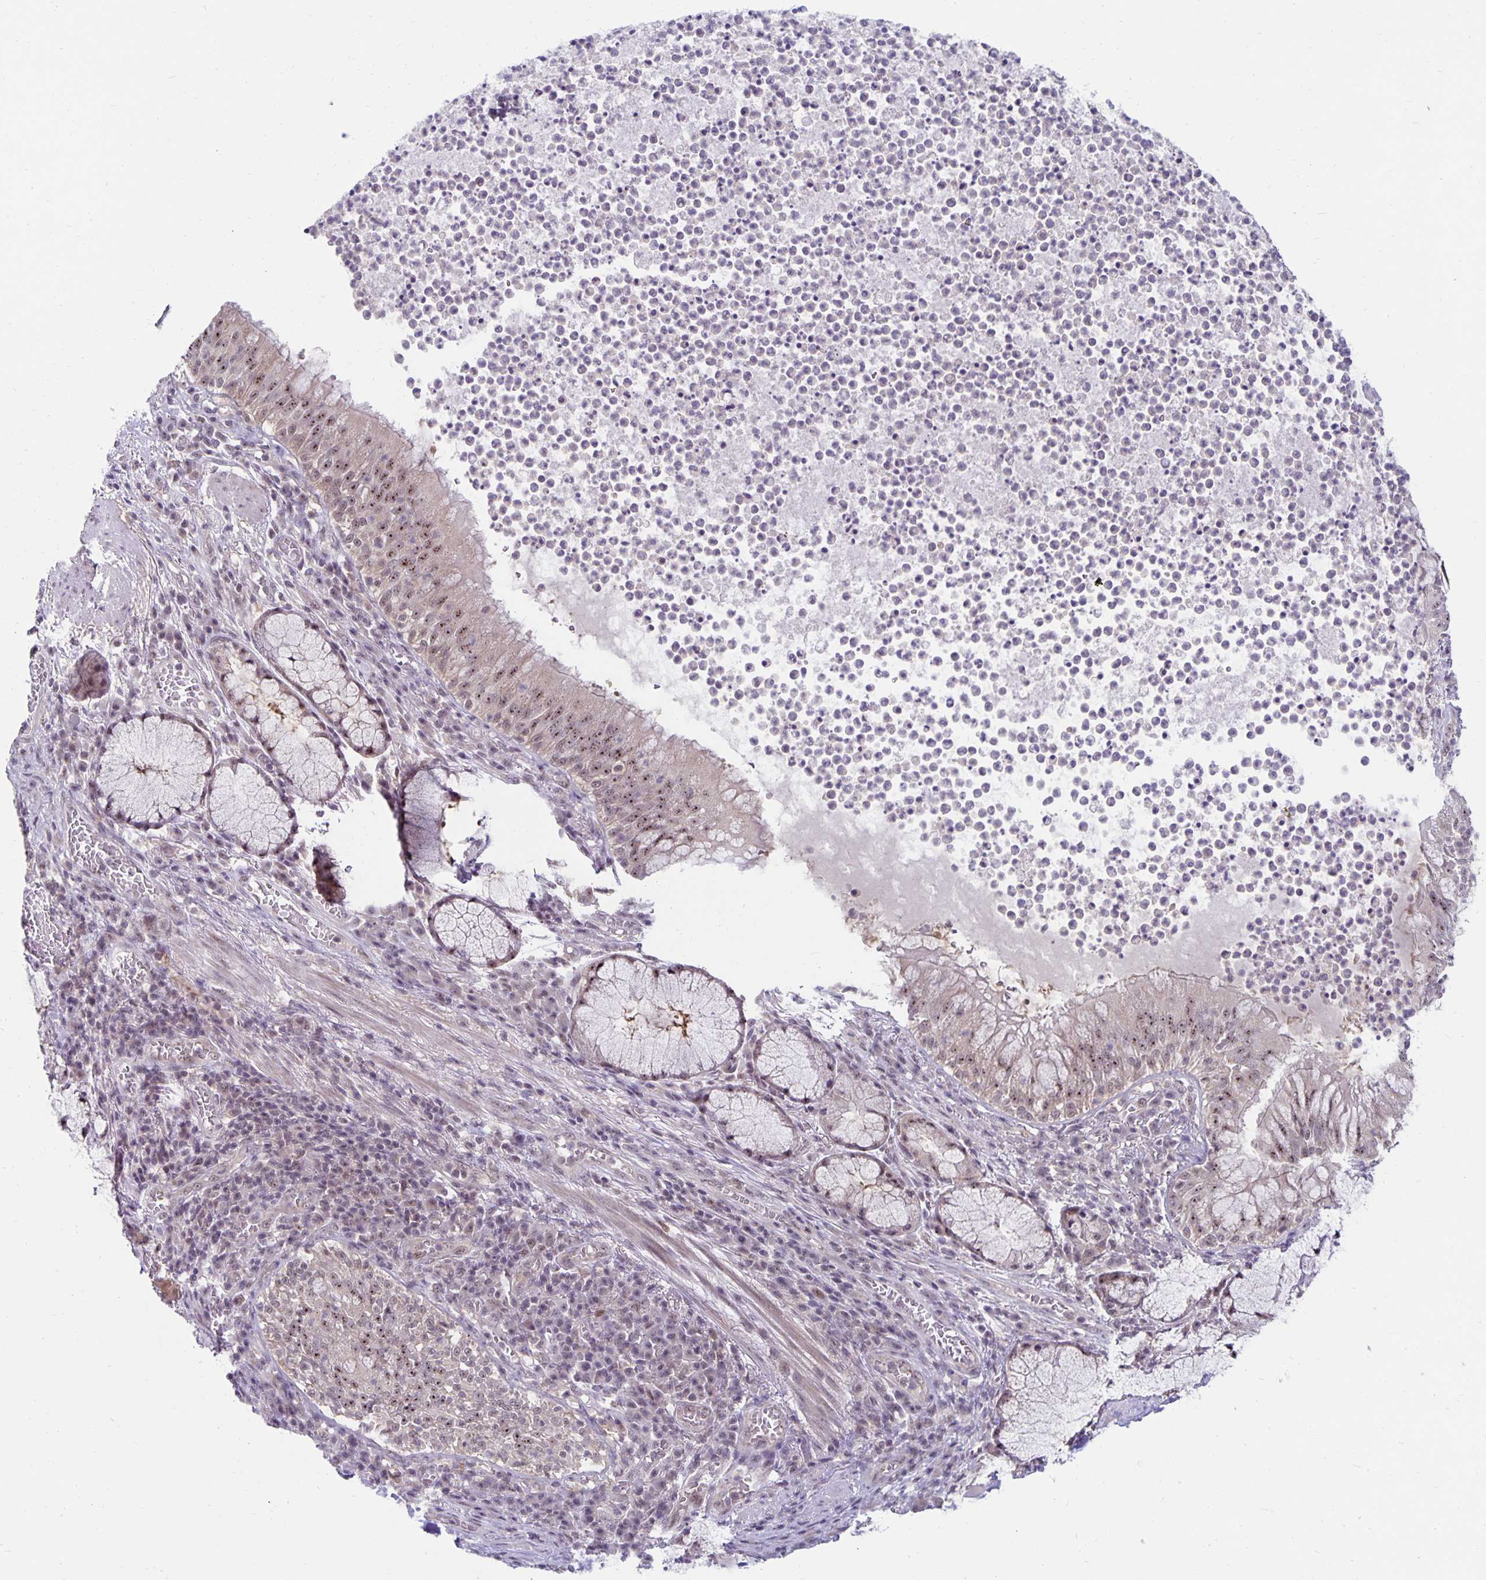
{"staining": {"intensity": "moderate", "quantity": ">75%", "location": "cytoplasmic/membranous,nuclear"}, "tissue": "bronchus", "cell_type": "Respiratory epithelial cells", "image_type": "normal", "snomed": [{"axis": "morphology", "description": "Normal tissue, NOS"}, {"axis": "topography", "description": "Lymph node"}, {"axis": "topography", "description": "Bronchus"}], "caption": "The micrograph displays staining of benign bronchus, revealing moderate cytoplasmic/membranous,nuclear protein staining (brown color) within respiratory epithelial cells.", "gene": "EXOC6B", "patient": {"sex": "male", "age": 56}}